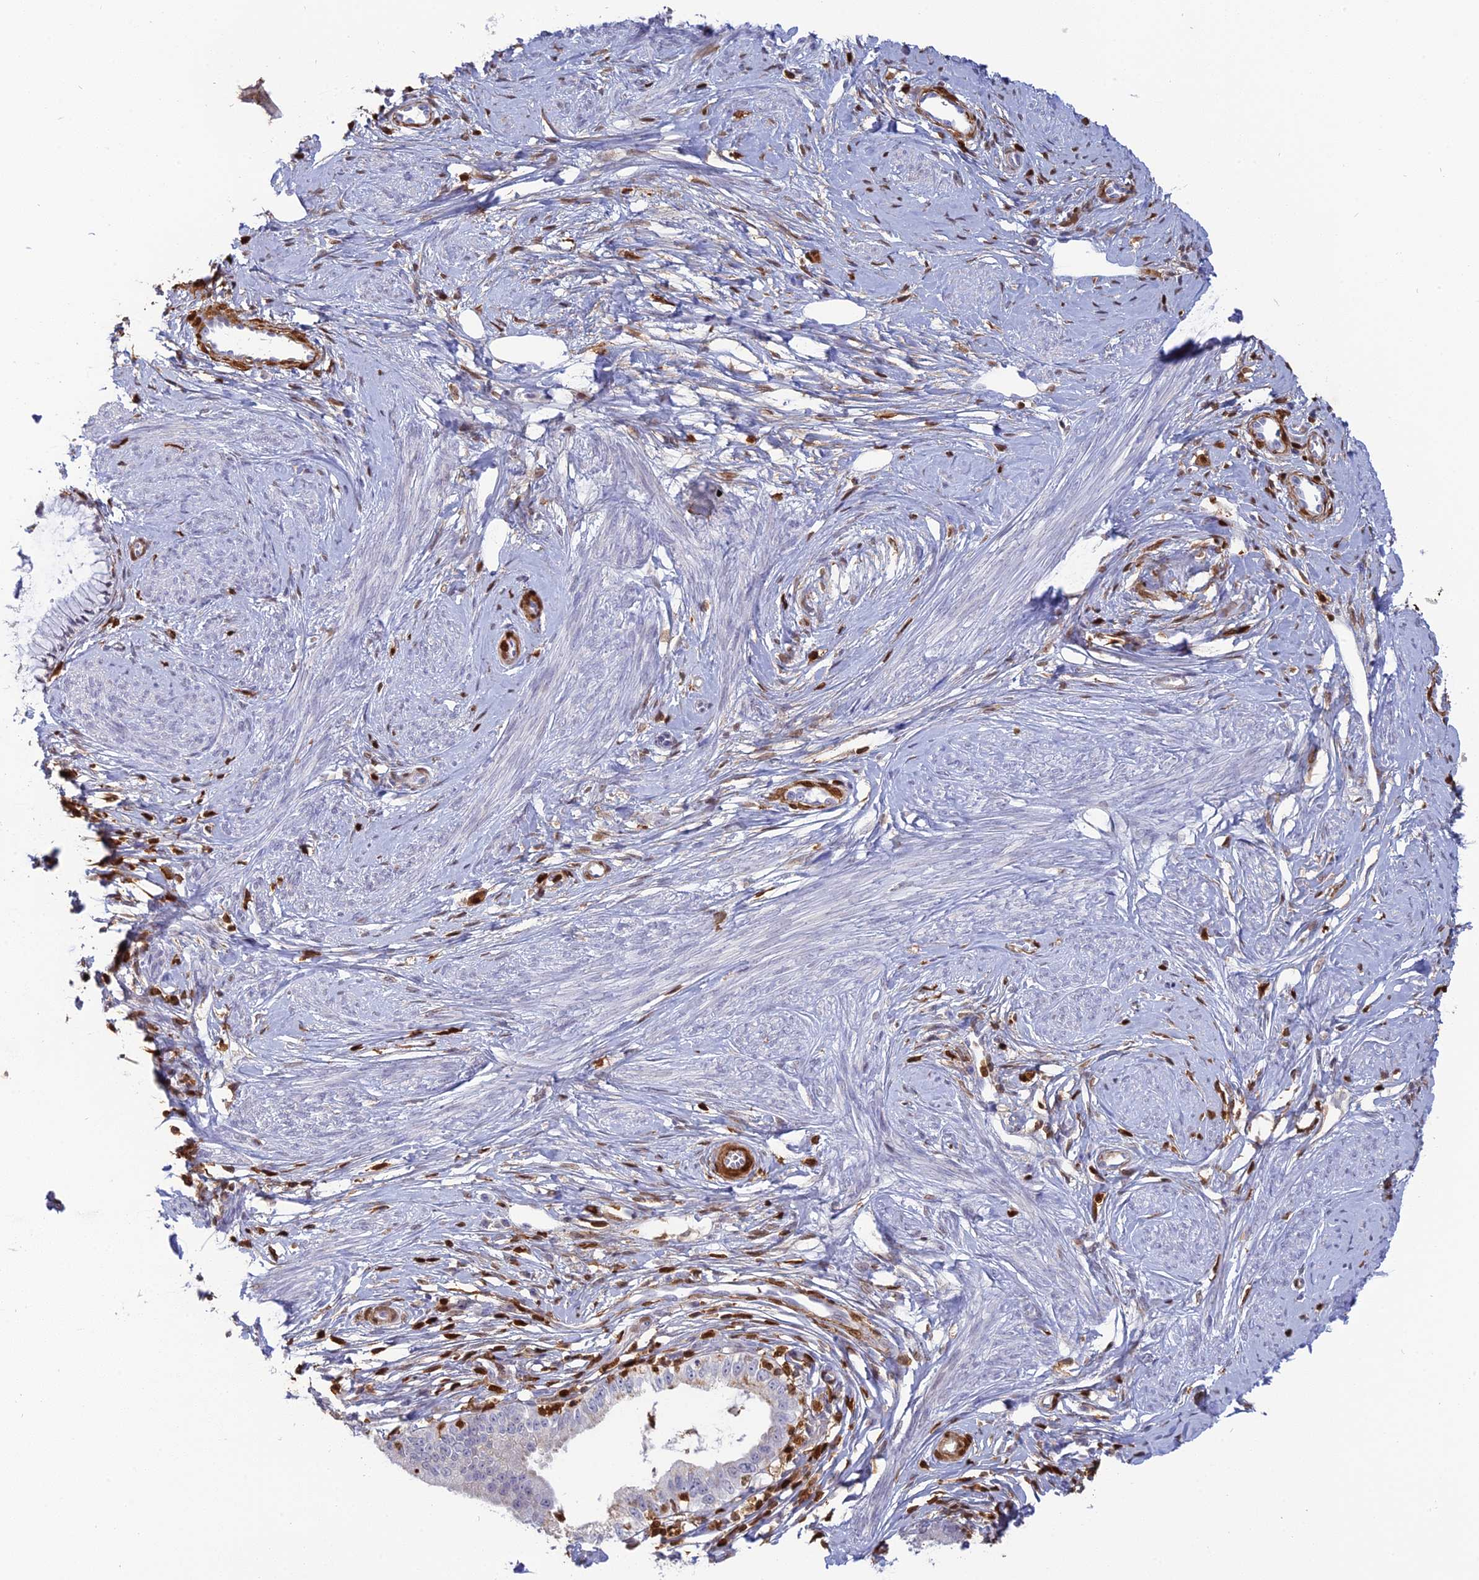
{"staining": {"intensity": "negative", "quantity": "none", "location": "none"}, "tissue": "cervical cancer", "cell_type": "Tumor cells", "image_type": "cancer", "snomed": [{"axis": "morphology", "description": "Adenocarcinoma, NOS"}, {"axis": "topography", "description": "Cervix"}], "caption": "Adenocarcinoma (cervical) stained for a protein using IHC displays no staining tumor cells.", "gene": "PGBD4", "patient": {"sex": "female", "age": 36}}